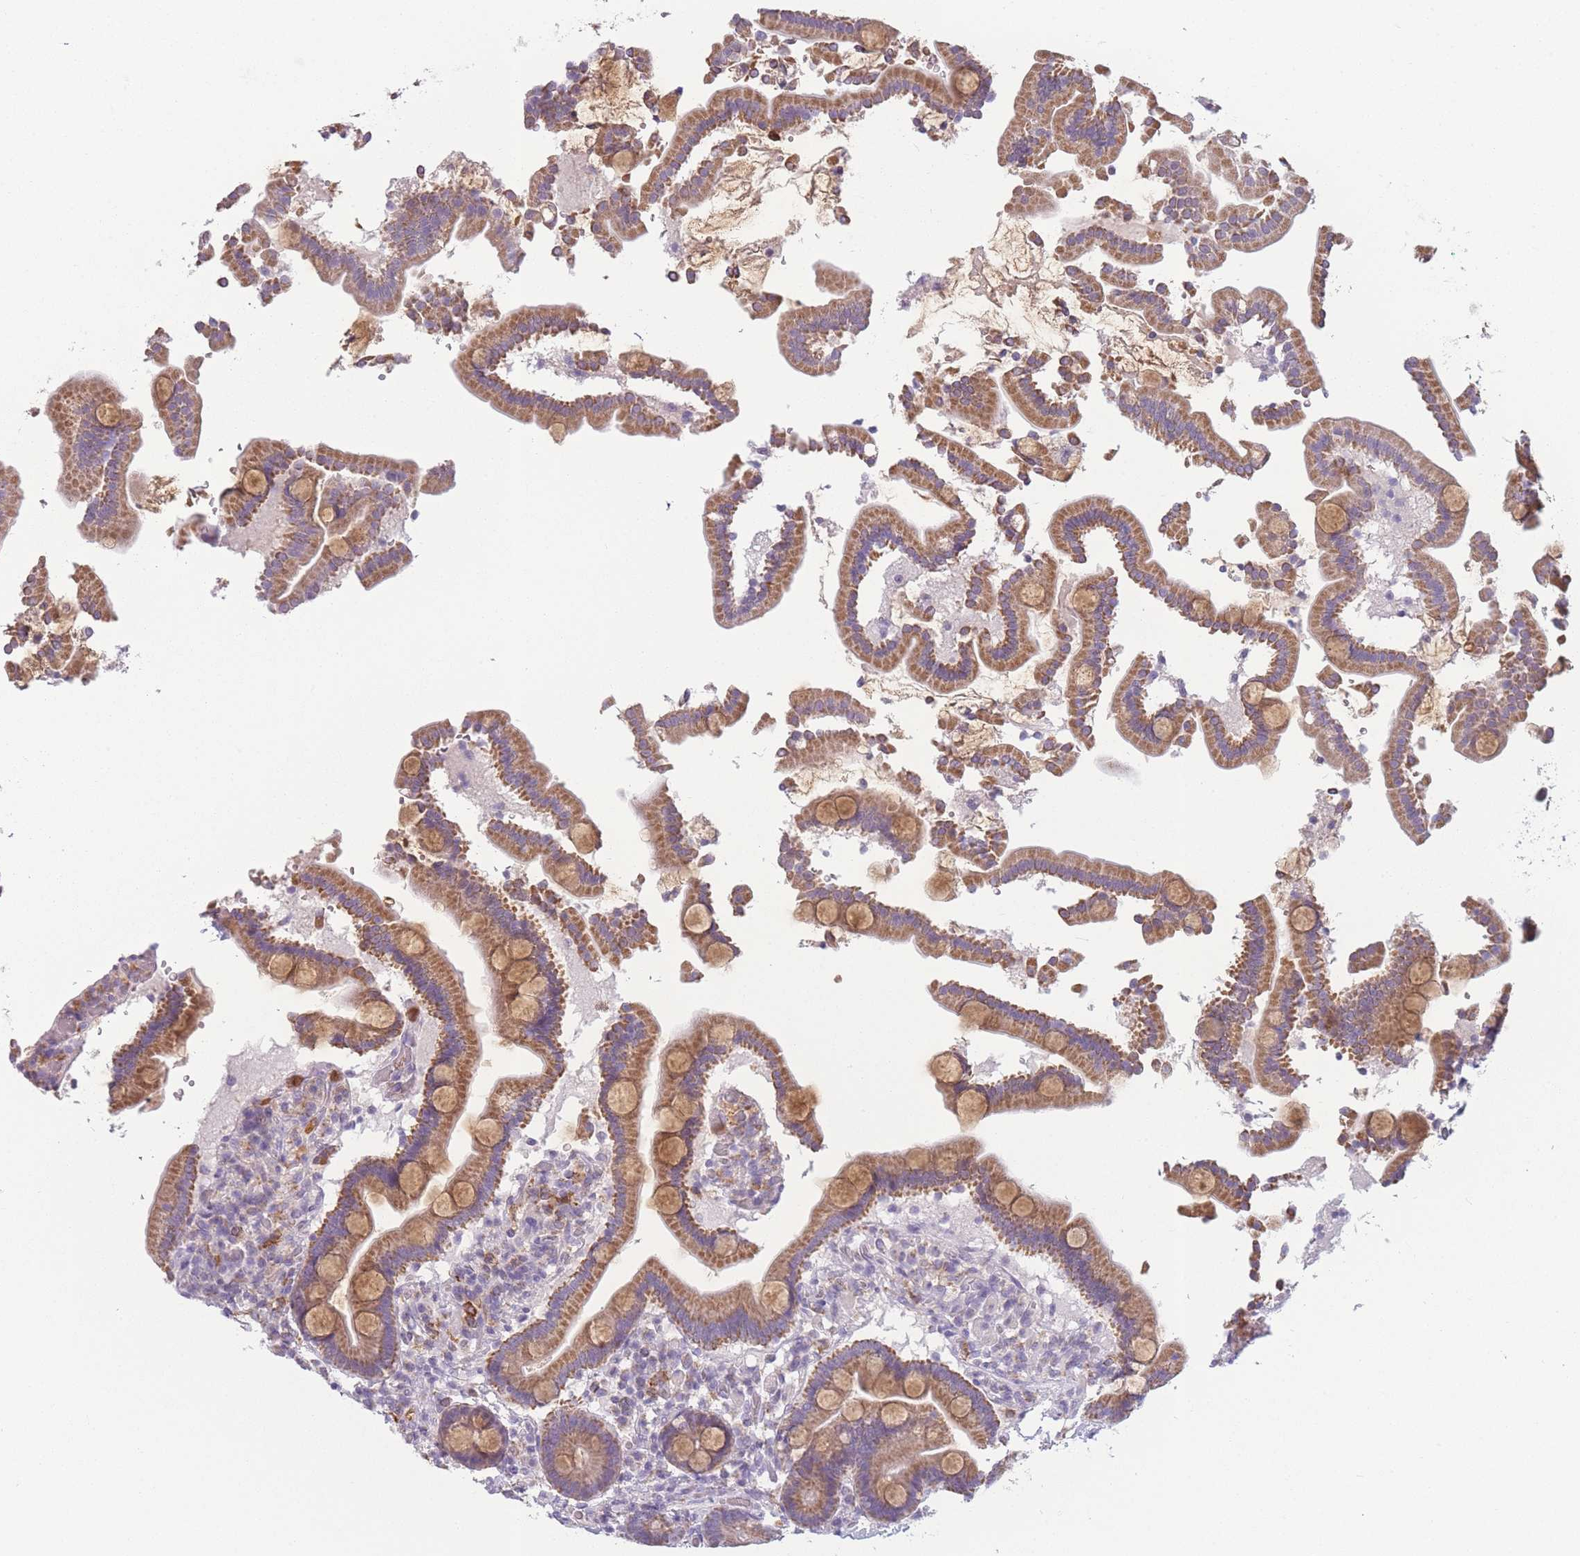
{"staining": {"intensity": "moderate", "quantity": ">75%", "location": "cytoplasmic/membranous"}, "tissue": "duodenum", "cell_type": "Glandular cells", "image_type": "normal", "snomed": [{"axis": "morphology", "description": "Normal tissue, NOS"}, {"axis": "topography", "description": "Duodenum"}], "caption": "A medium amount of moderate cytoplasmic/membranous expression is appreciated in about >75% of glandular cells in normal duodenum. Nuclei are stained in blue.", "gene": "PRAM1", "patient": {"sex": "male", "age": 55}}